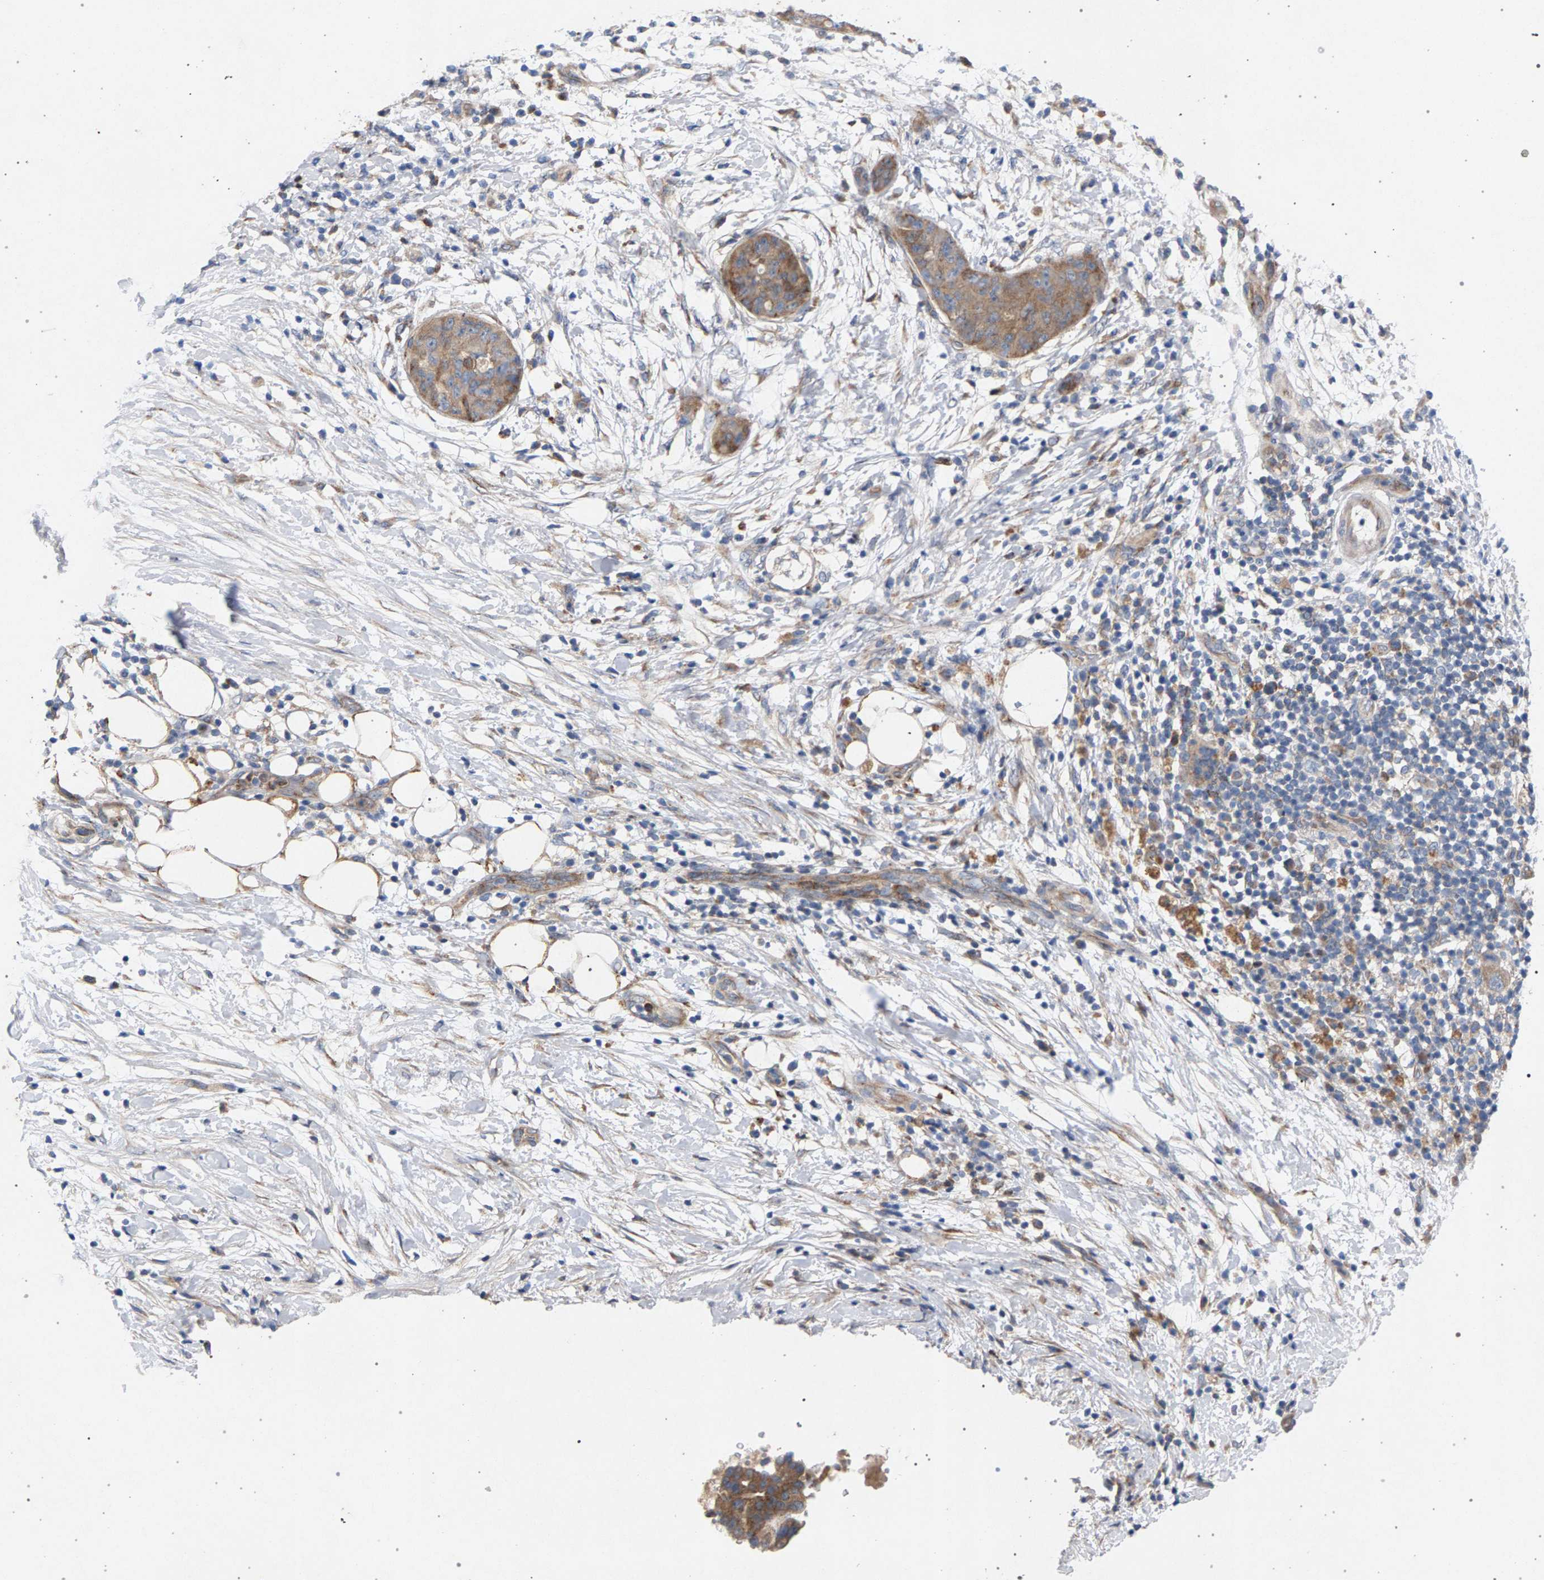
{"staining": {"intensity": "moderate", "quantity": "25%-75%", "location": "cytoplasmic/membranous"}, "tissue": "pancreatic cancer", "cell_type": "Tumor cells", "image_type": "cancer", "snomed": [{"axis": "morphology", "description": "Adenocarcinoma, NOS"}, {"axis": "topography", "description": "Pancreas"}], "caption": "Protein staining displays moderate cytoplasmic/membranous staining in approximately 25%-75% of tumor cells in pancreatic cancer (adenocarcinoma).", "gene": "MAMDC2", "patient": {"sex": "female", "age": 78}}